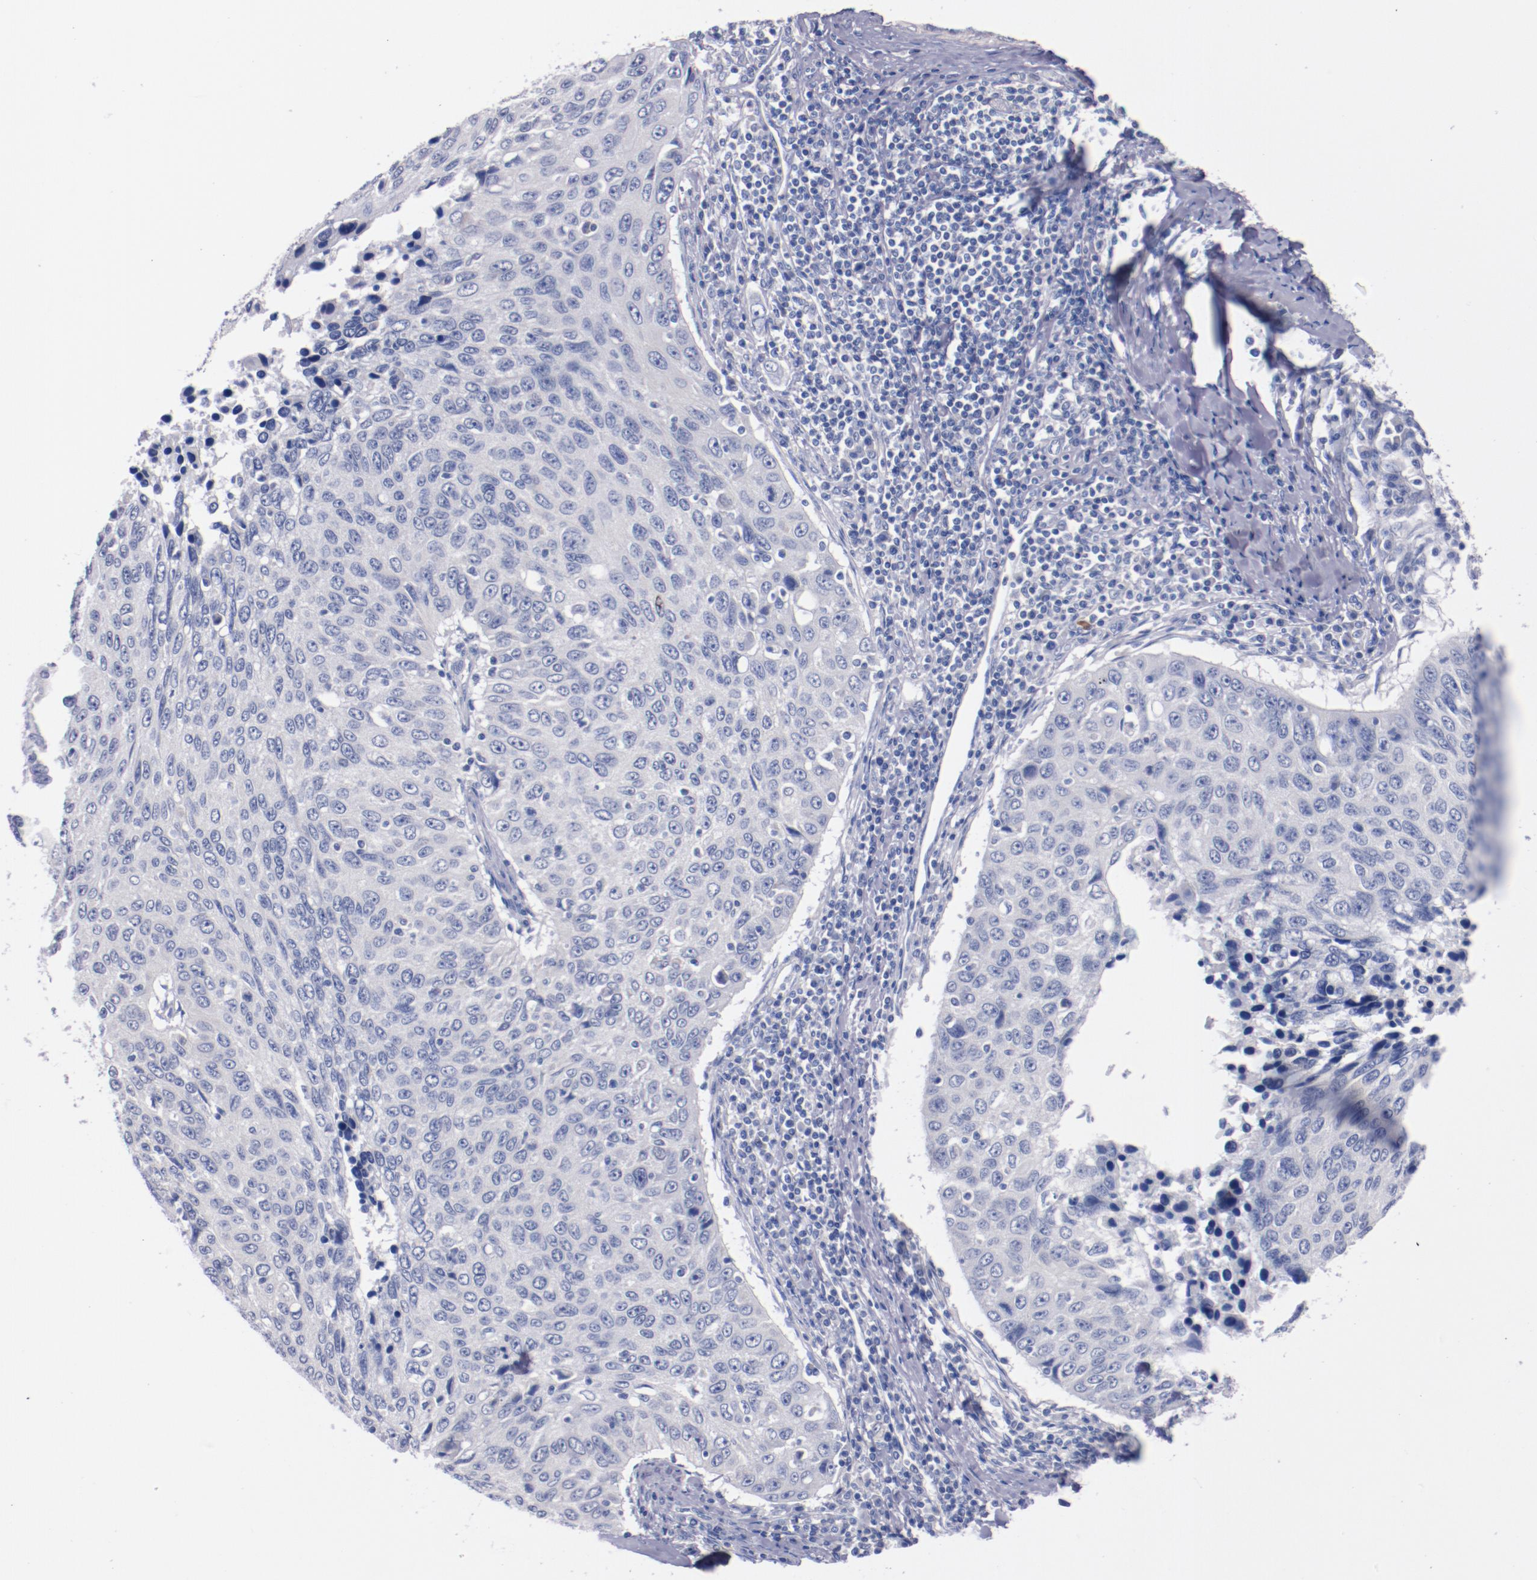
{"staining": {"intensity": "negative", "quantity": "none", "location": "none"}, "tissue": "cervical cancer", "cell_type": "Tumor cells", "image_type": "cancer", "snomed": [{"axis": "morphology", "description": "Squamous cell carcinoma, NOS"}, {"axis": "topography", "description": "Cervix"}], "caption": "High power microscopy photomicrograph of an immunohistochemistry (IHC) histopathology image of cervical squamous cell carcinoma, revealing no significant staining in tumor cells.", "gene": "CNTNAP2", "patient": {"sex": "female", "age": 53}}